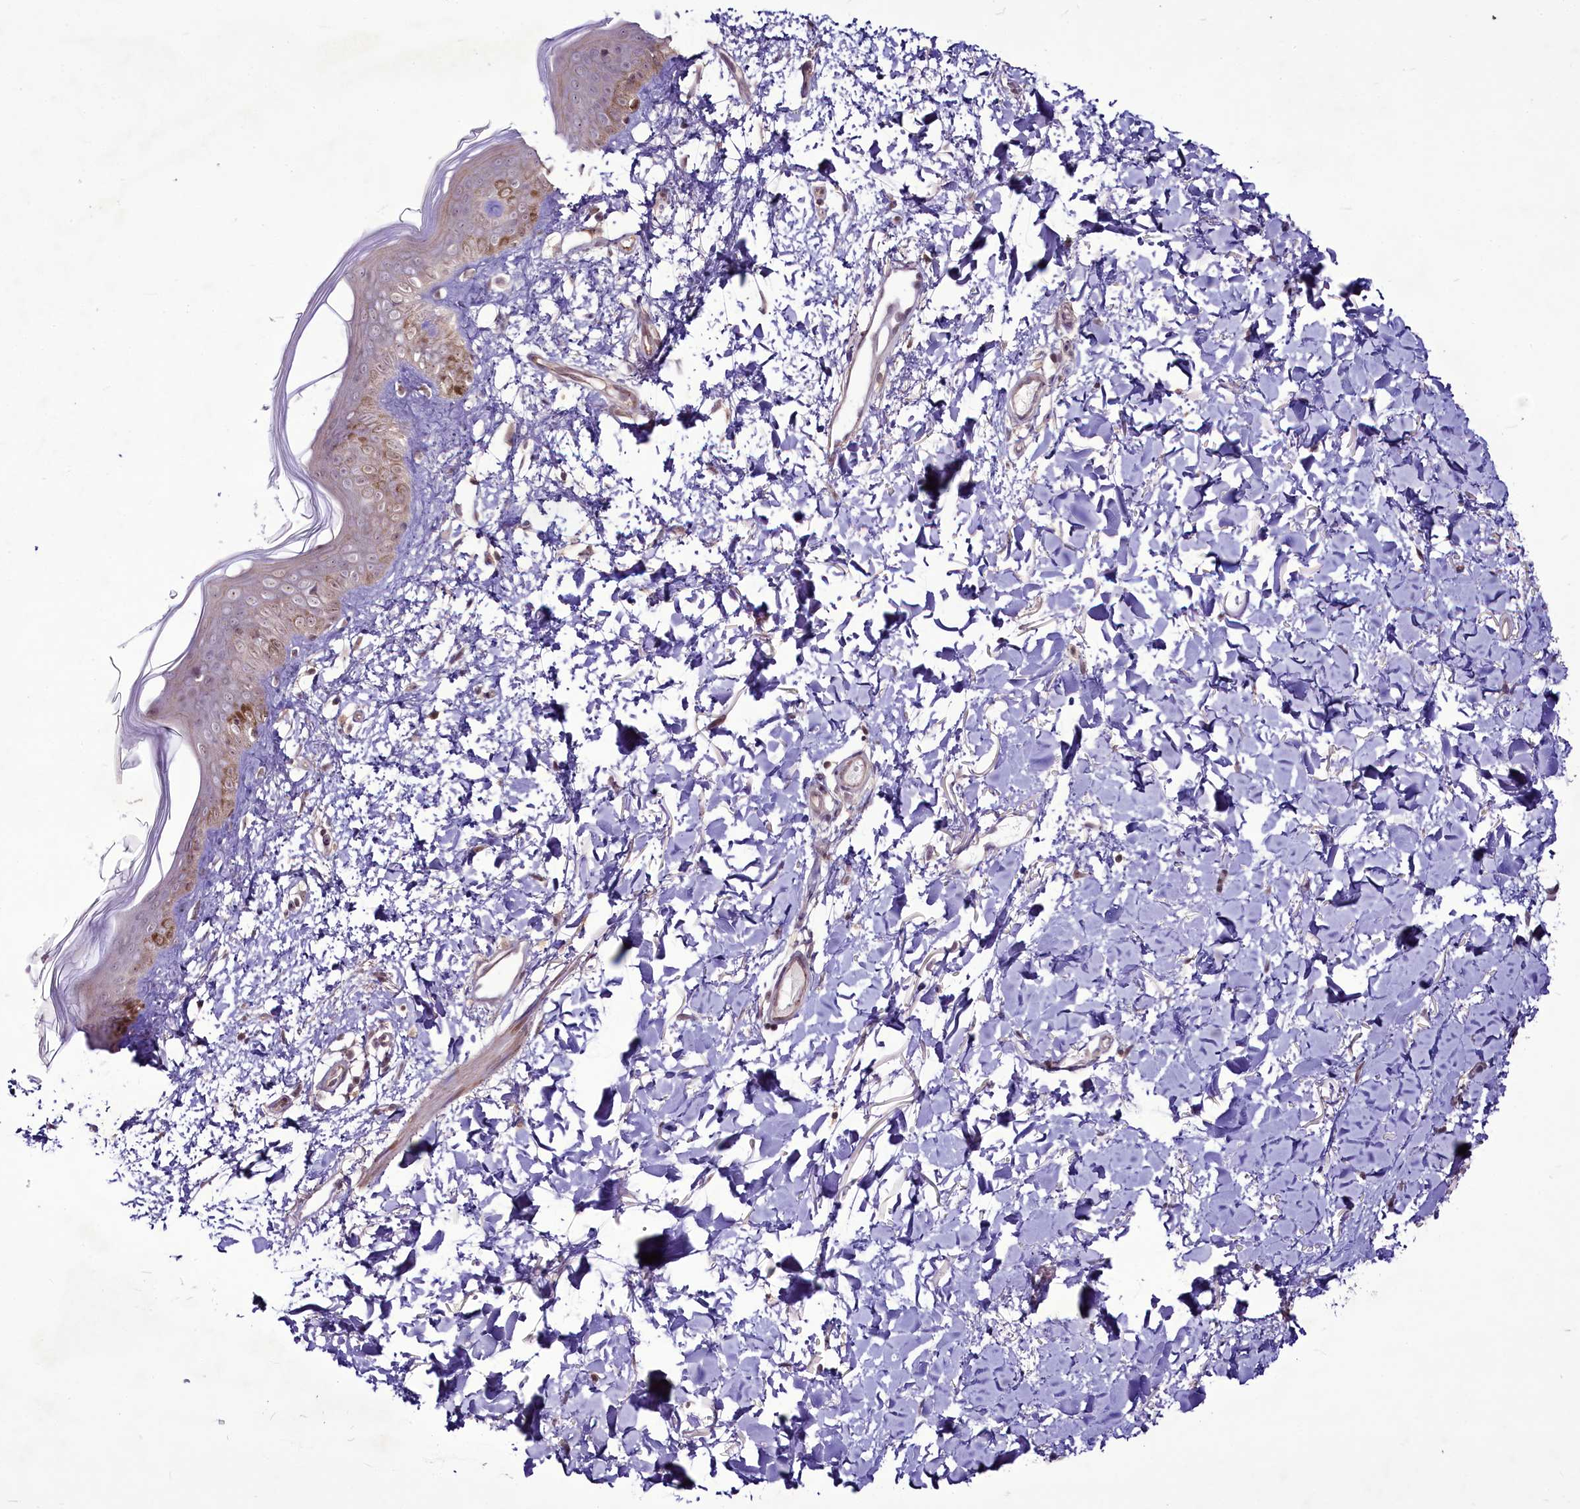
{"staining": {"intensity": "moderate", "quantity": ">75%", "location": "cytoplasmic/membranous,nuclear"}, "tissue": "skin", "cell_type": "Fibroblasts", "image_type": "normal", "snomed": [{"axis": "morphology", "description": "Normal tissue, NOS"}, {"axis": "topography", "description": "Skin"}], "caption": "Immunohistochemistry (IHC) micrograph of normal skin: human skin stained using immunohistochemistry (IHC) displays medium levels of moderate protein expression localized specifically in the cytoplasmic/membranous,nuclear of fibroblasts, appearing as a cytoplasmic/membranous,nuclear brown color.", "gene": "RSBN1", "patient": {"sex": "female", "age": 58}}